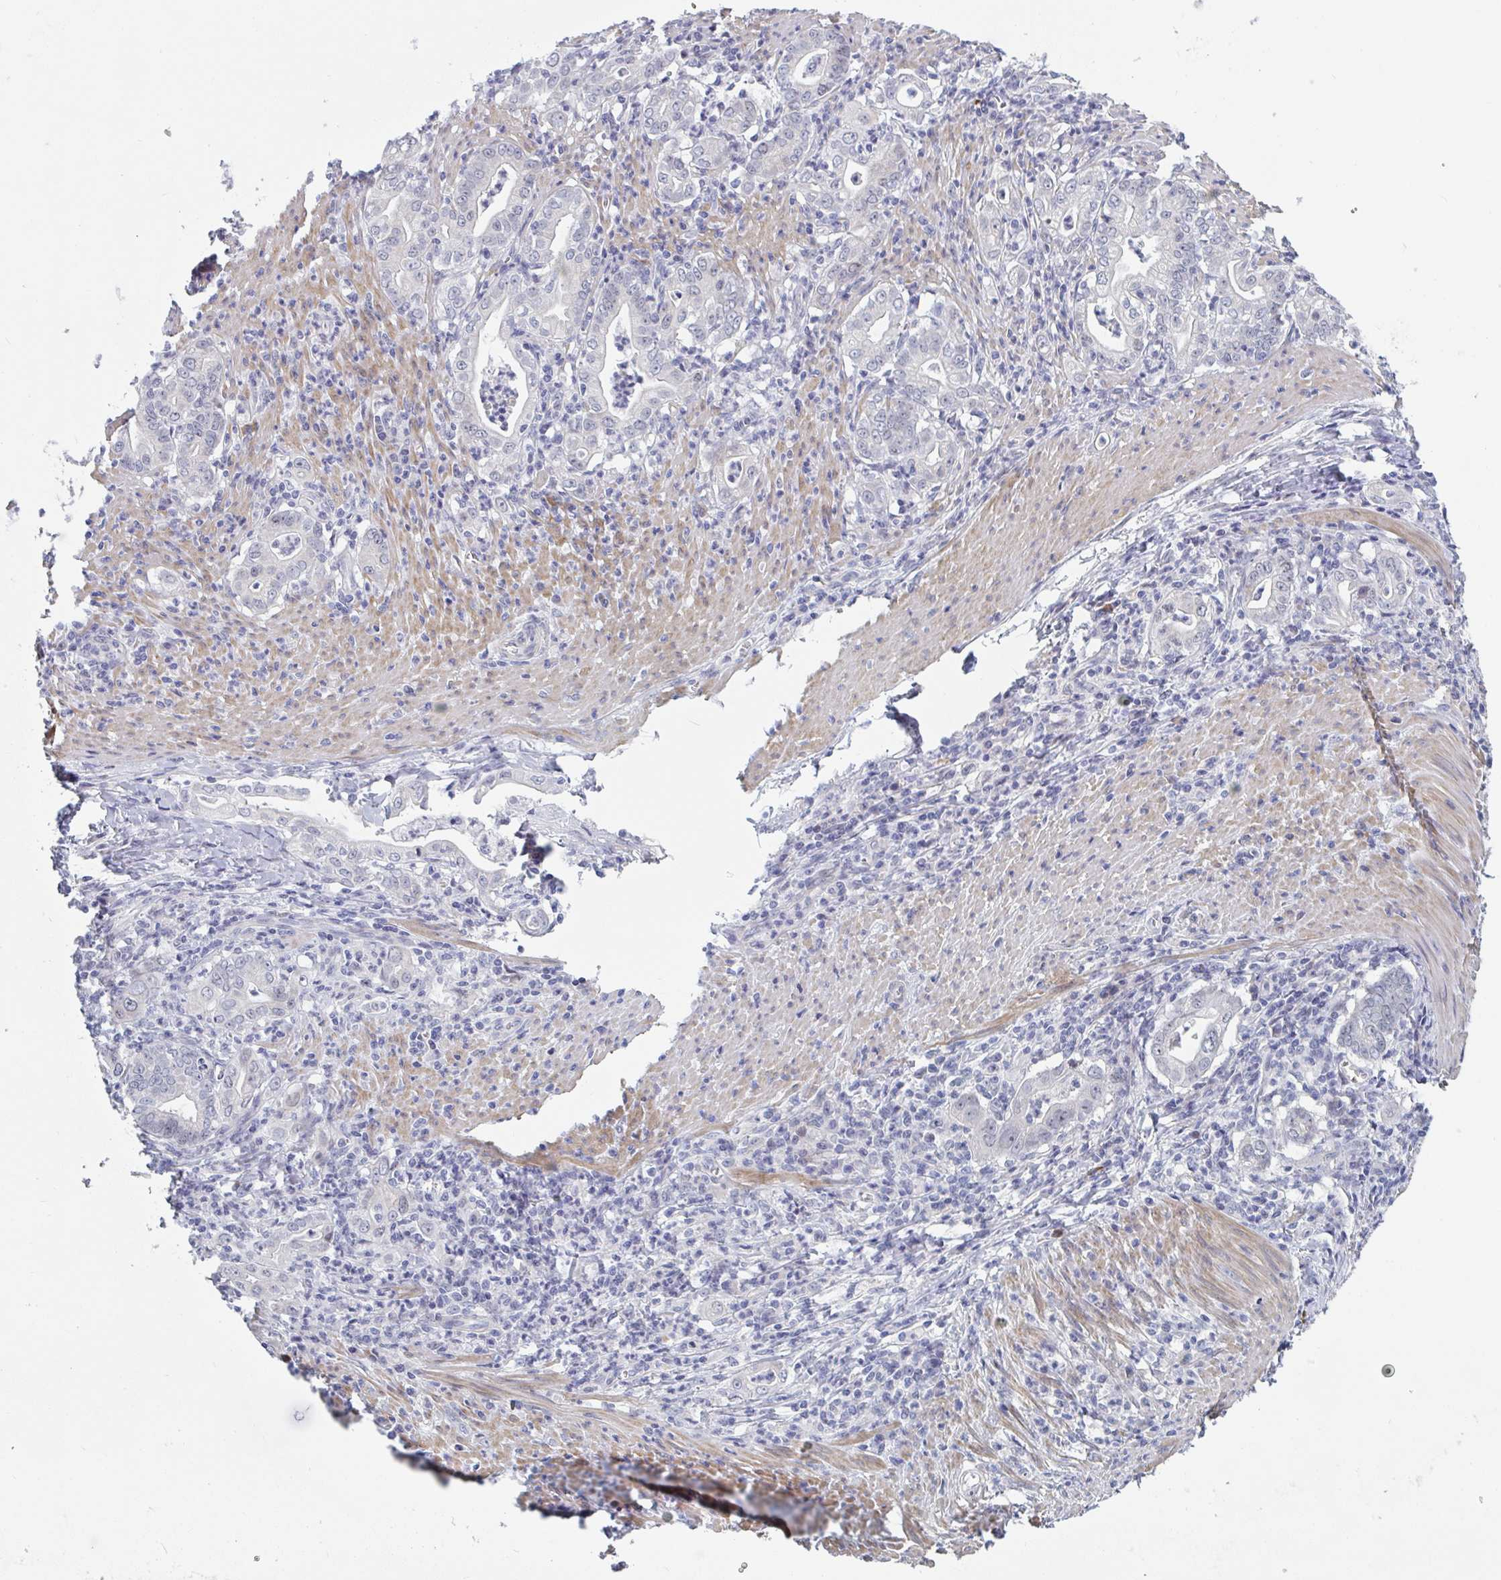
{"staining": {"intensity": "negative", "quantity": "none", "location": "none"}, "tissue": "stomach cancer", "cell_type": "Tumor cells", "image_type": "cancer", "snomed": [{"axis": "morphology", "description": "Adenocarcinoma, NOS"}, {"axis": "topography", "description": "Stomach, upper"}], "caption": "The histopathology image exhibits no staining of tumor cells in adenocarcinoma (stomach).", "gene": "CENPT", "patient": {"sex": "female", "age": 79}}